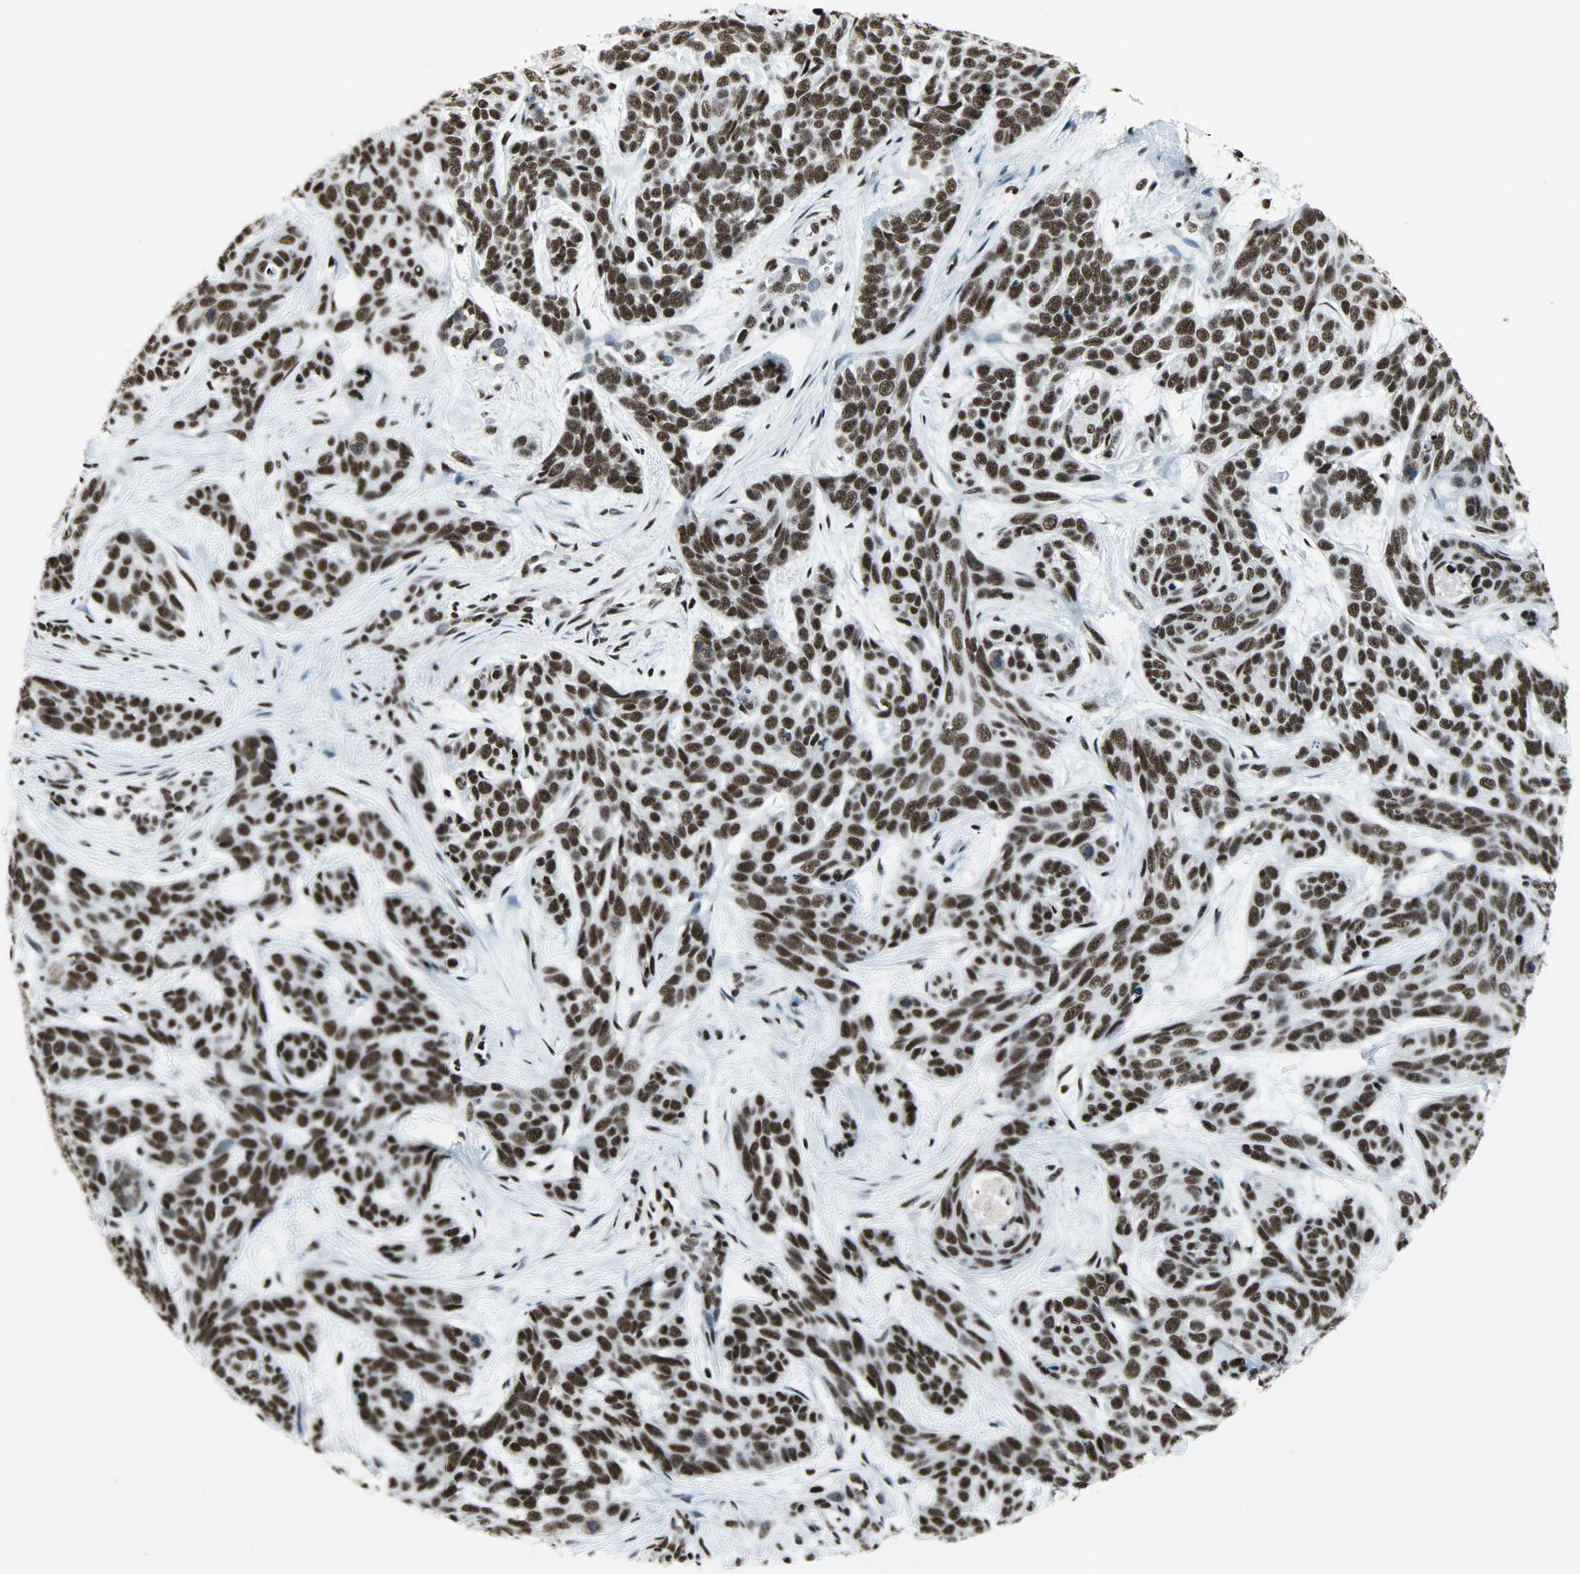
{"staining": {"intensity": "strong", "quantity": ">75%", "location": "nuclear"}, "tissue": "skin cancer", "cell_type": "Tumor cells", "image_type": "cancer", "snomed": [{"axis": "morphology", "description": "Basal cell carcinoma"}, {"axis": "topography", "description": "Skin"}], "caption": "Immunohistochemical staining of human skin cancer (basal cell carcinoma) reveals high levels of strong nuclear protein expression in approximately >75% of tumor cells.", "gene": "SNRPA", "patient": {"sex": "male", "age": 87}}